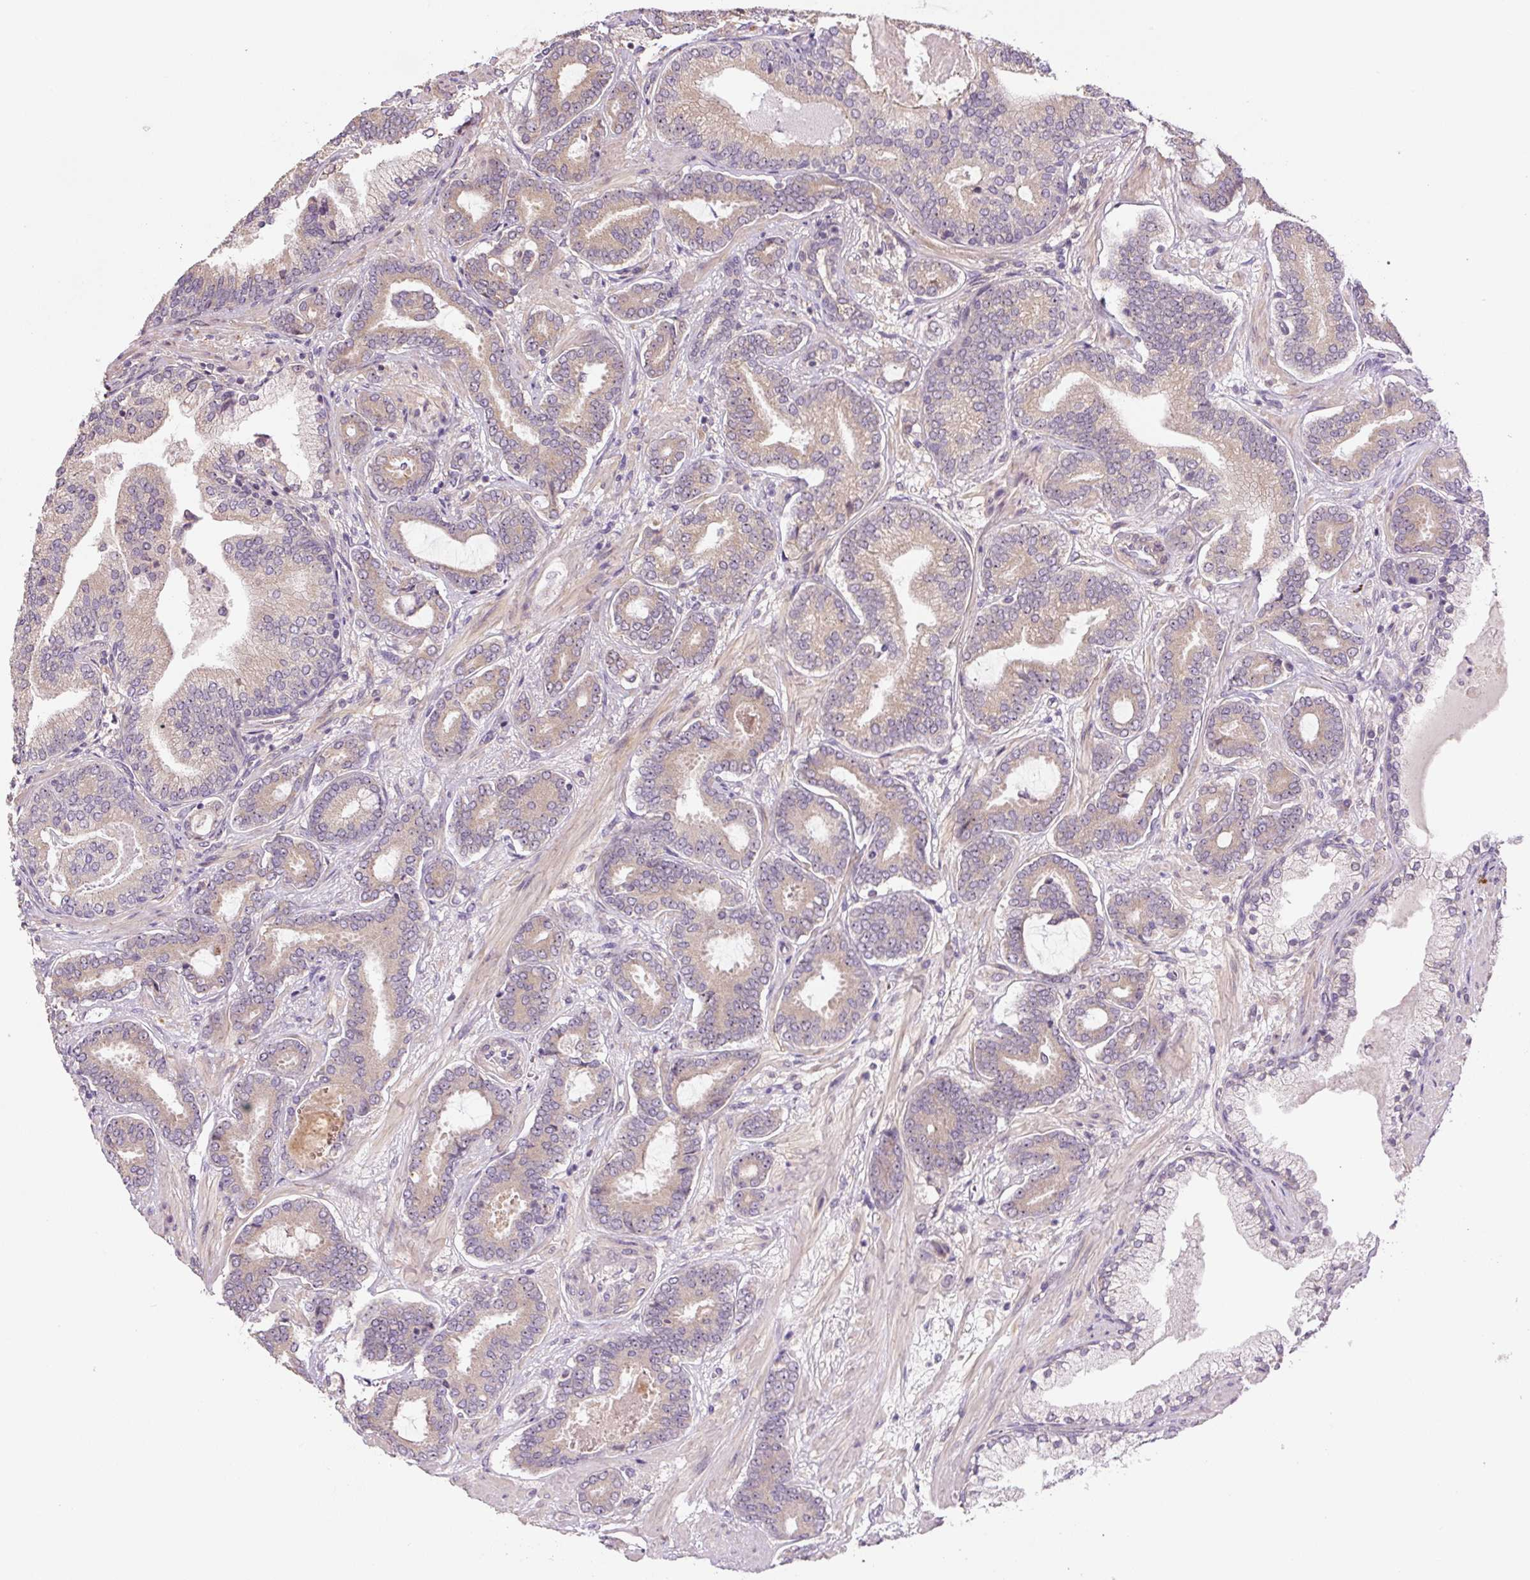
{"staining": {"intensity": "weak", "quantity": "25%-75%", "location": "cytoplasmic/membranous"}, "tissue": "prostate cancer", "cell_type": "Tumor cells", "image_type": "cancer", "snomed": [{"axis": "morphology", "description": "Adenocarcinoma, Low grade"}, {"axis": "topography", "description": "Prostate and seminal vesicle, NOS"}], "caption": "A brown stain highlights weak cytoplasmic/membranous positivity of a protein in human adenocarcinoma (low-grade) (prostate) tumor cells. (Brightfield microscopy of DAB IHC at high magnification).", "gene": "TMEM151B", "patient": {"sex": "male", "age": 61}}